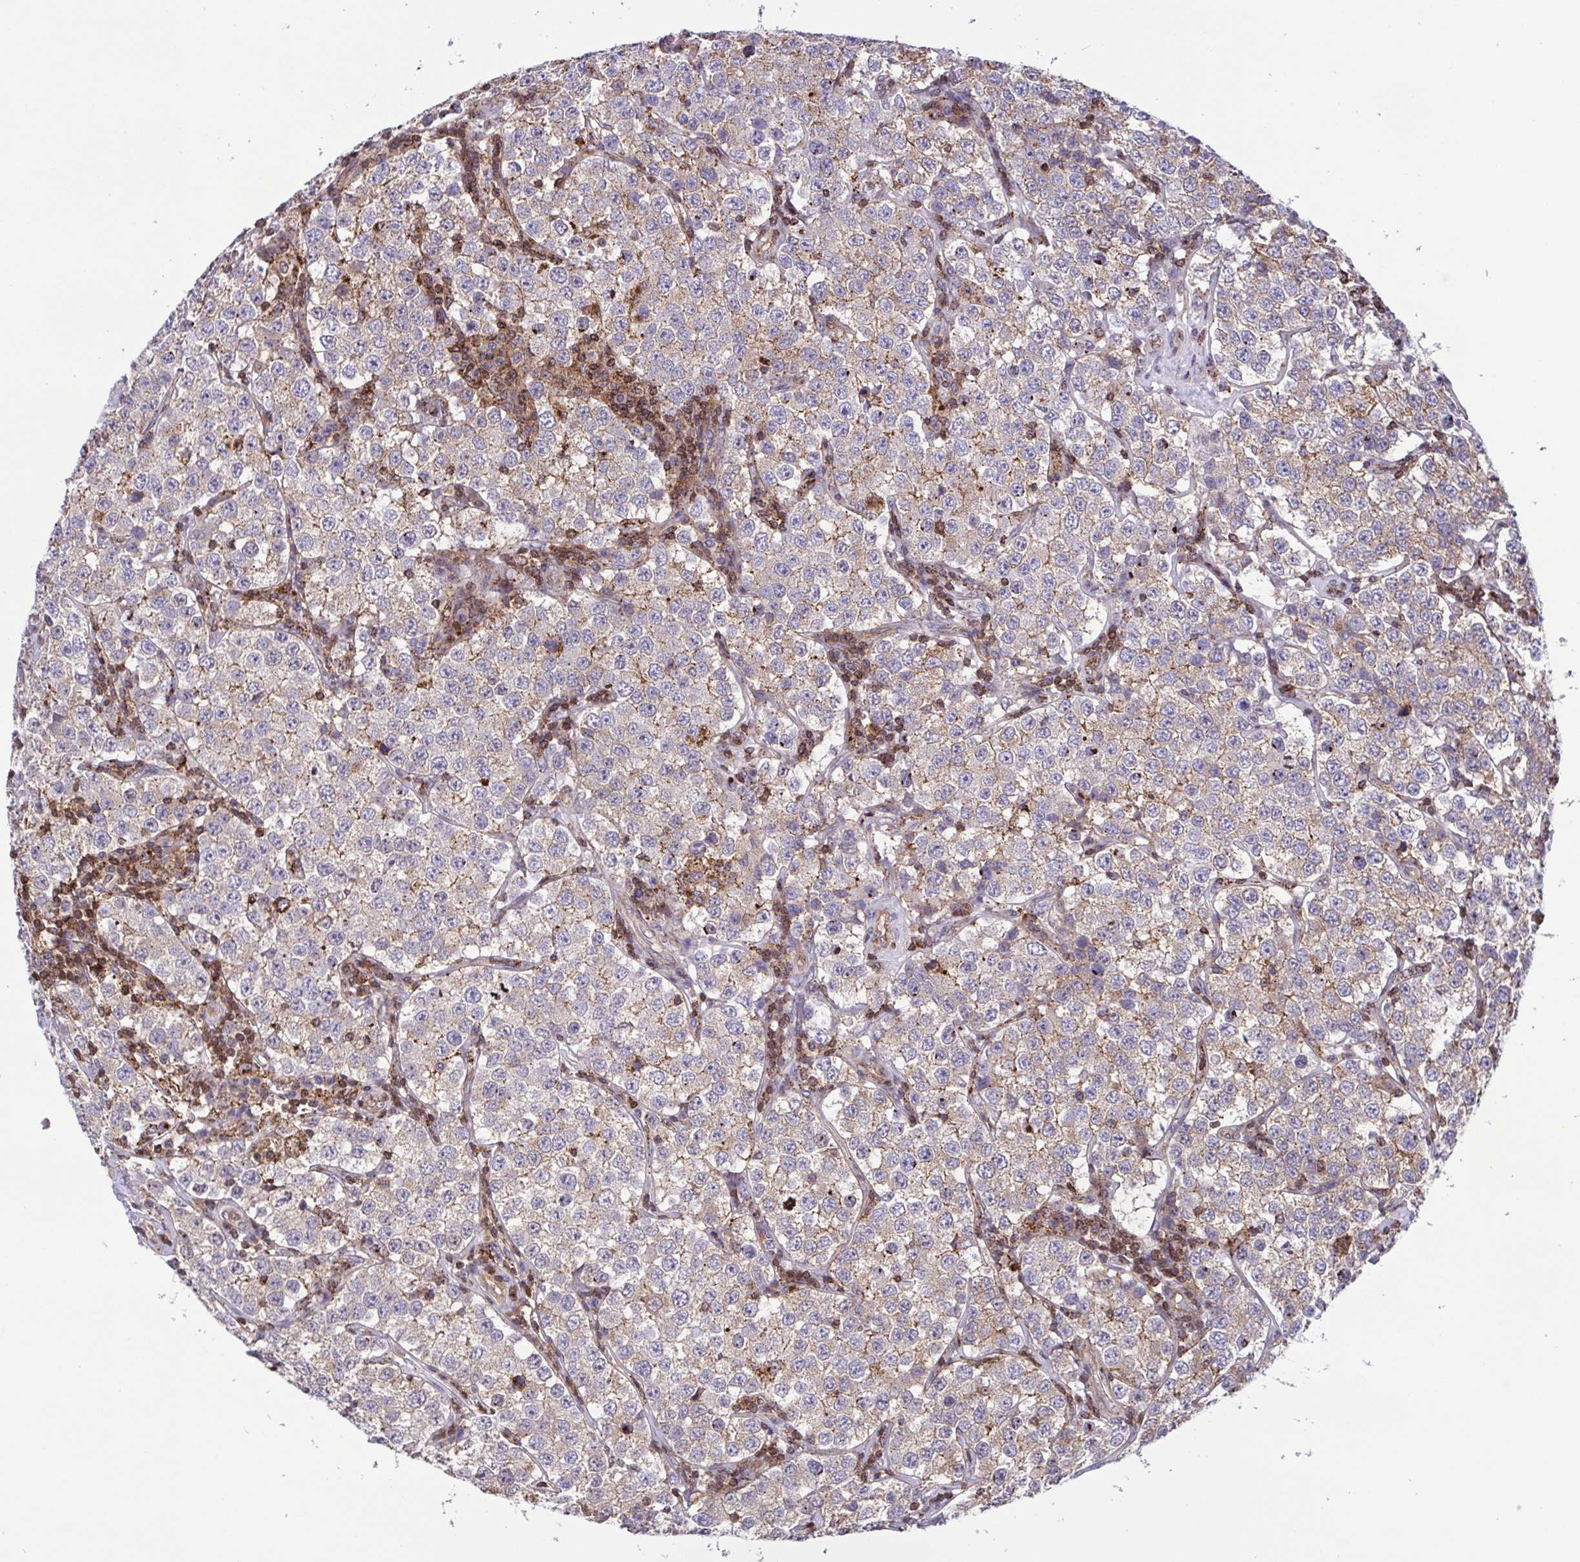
{"staining": {"intensity": "weak", "quantity": "25%-75%", "location": "cytoplasmic/membranous"}, "tissue": "testis cancer", "cell_type": "Tumor cells", "image_type": "cancer", "snomed": [{"axis": "morphology", "description": "Seminoma, NOS"}, {"axis": "topography", "description": "Testis"}], "caption": "Seminoma (testis) stained for a protein displays weak cytoplasmic/membranous positivity in tumor cells.", "gene": "CHMP1B", "patient": {"sex": "male", "age": 34}}